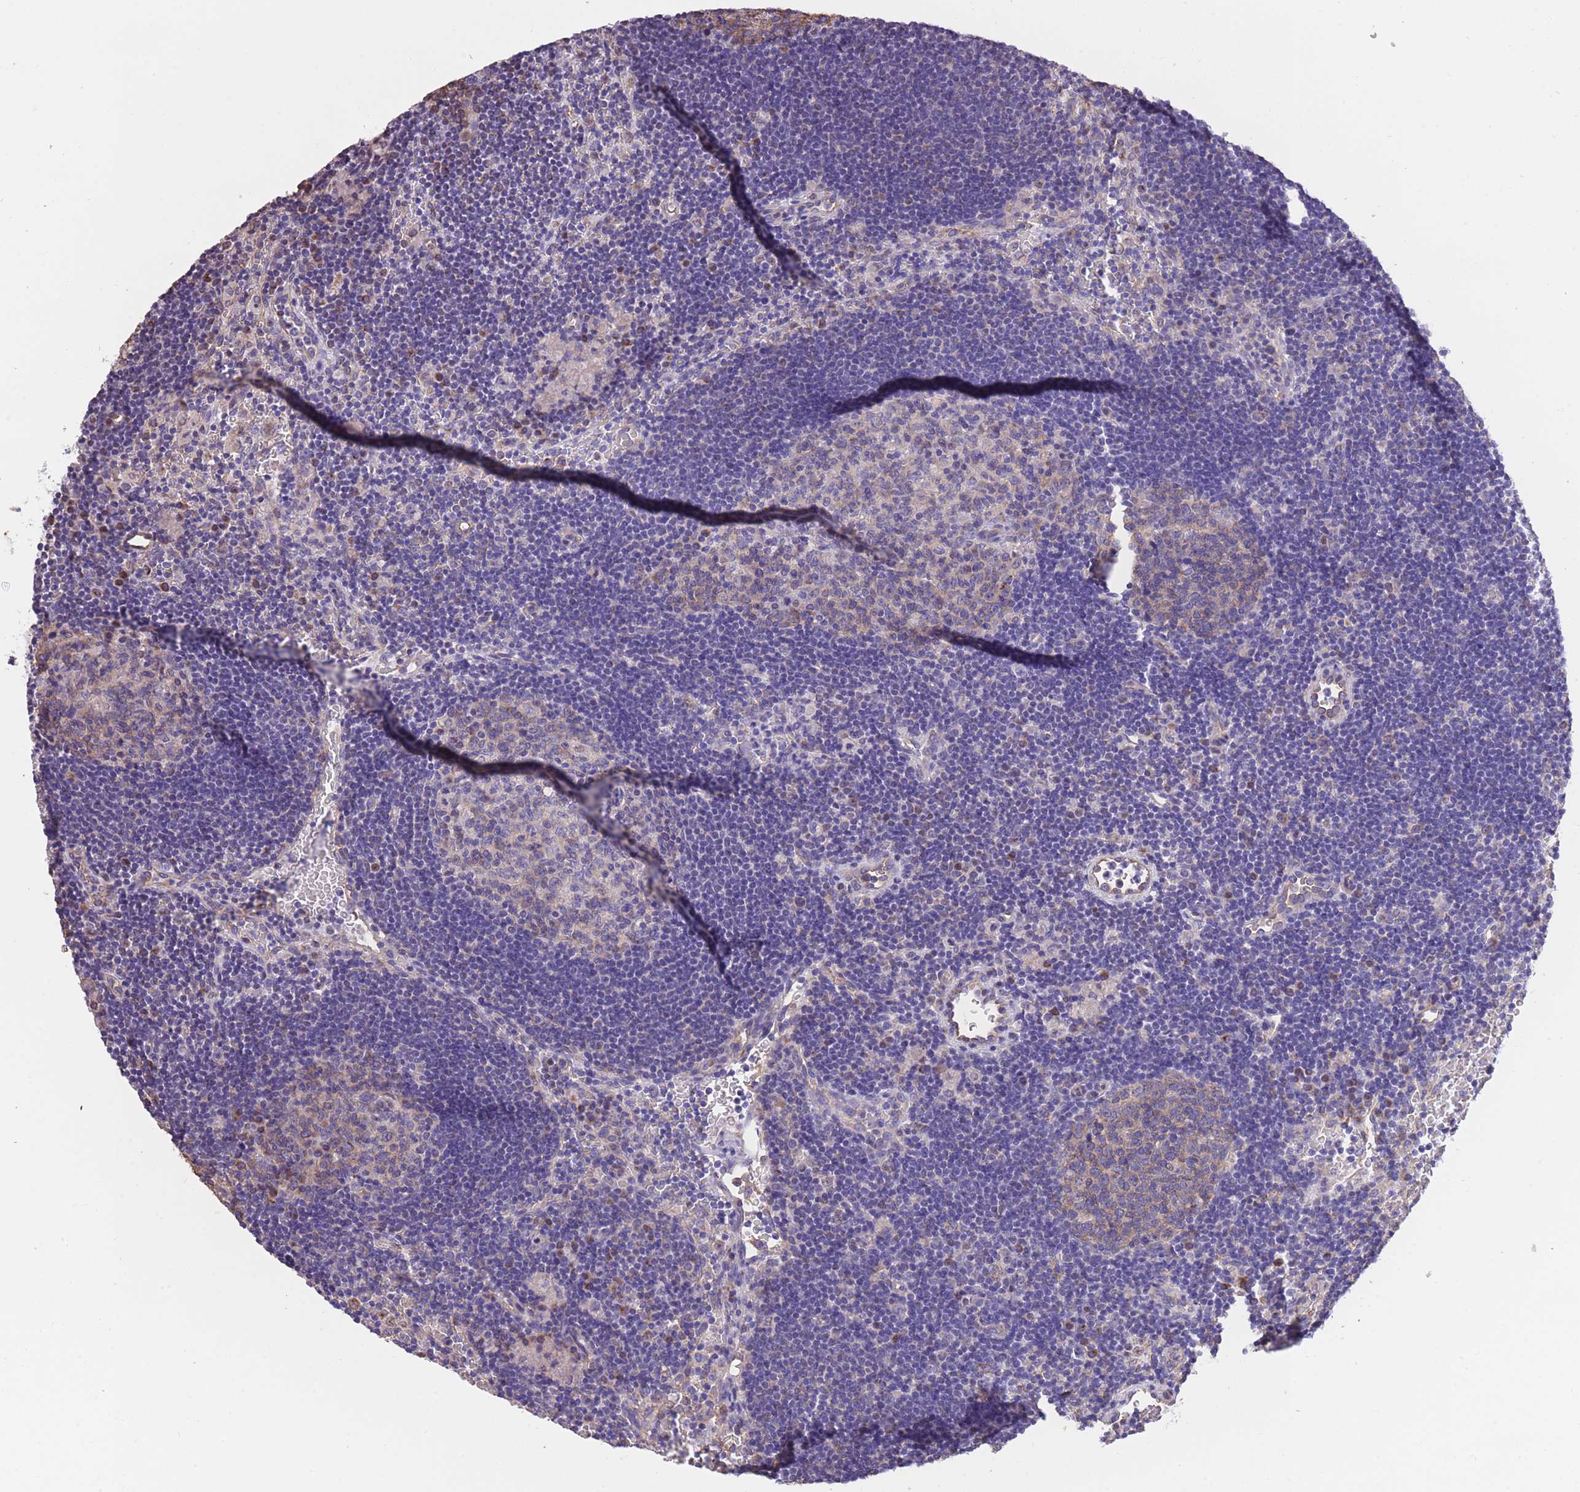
{"staining": {"intensity": "weak", "quantity": "25%-75%", "location": "cytoplasmic/membranous"}, "tissue": "lymph node", "cell_type": "Germinal center cells", "image_type": "normal", "snomed": [{"axis": "morphology", "description": "Normal tissue, NOS"}, {"axis": "topography", "description": "Lymph node"}], "caption": "Protein expression analysis of benign human lymph node reveals weak cytoplasmic/membranous expression in approximately 25%-75% of germinal center cells. Using DAB (brown) and hematoxylin (blue) stains, captured at high magnification using brightfield microscopy.", "gene": "RHOU", "patient": {"sex": "male", "age": 62}}